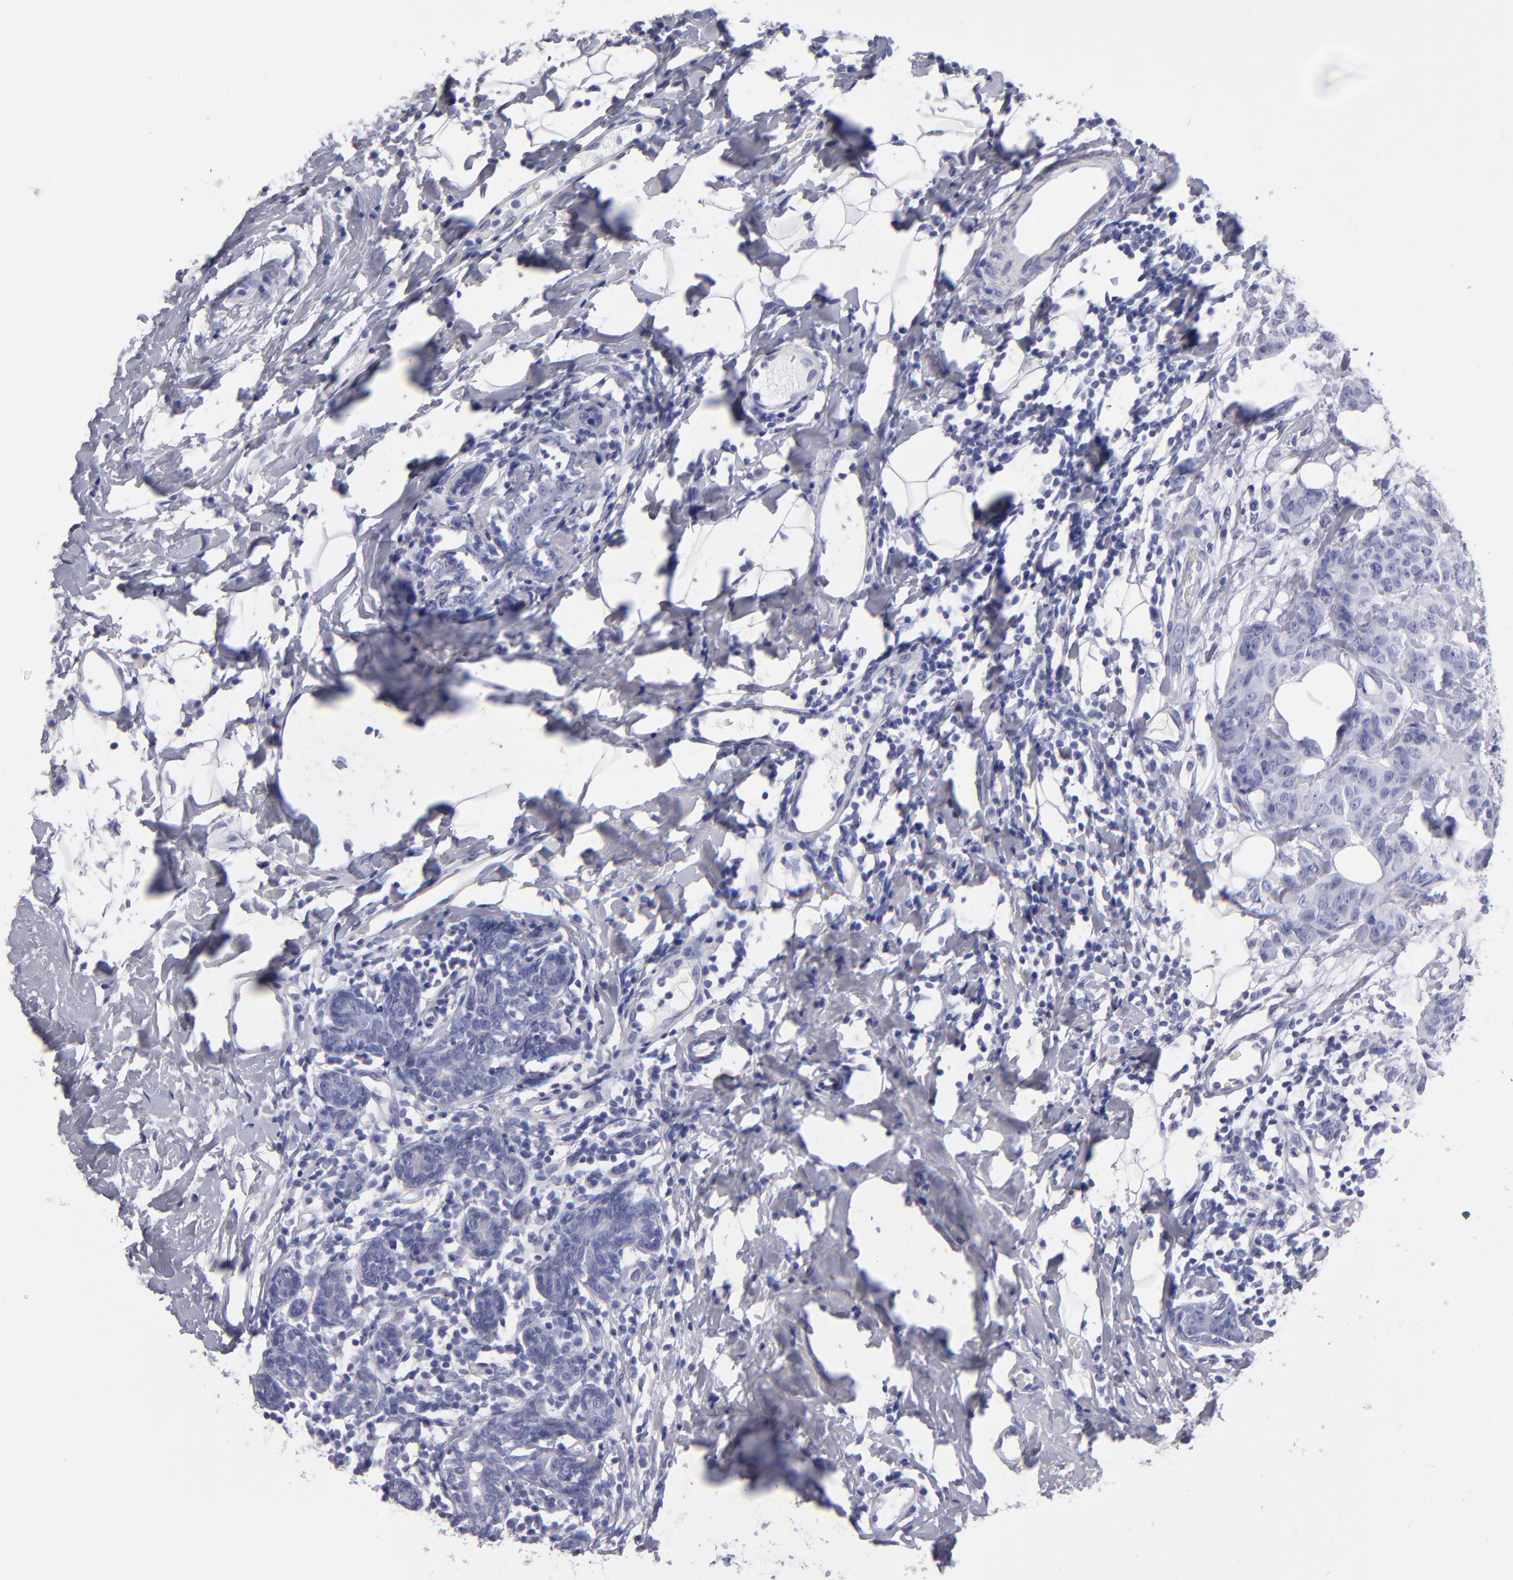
{"staining": {"intensity": "negative", "quantity": "none", "location": "none"}, "tissue": "breast cancer", "cell_type": "Tumor cells", "image_type": "cancer", "snomed": [{"axis": "morphology", "description": "Duct carcinoma"}, {"axis": "topography", "description": "Breast"}], "caption": "The micrograph demonstrates no staining of tumor cells in breast cancer.", "gene": "MB", "patient": {"sex": "female", "age": 40}}